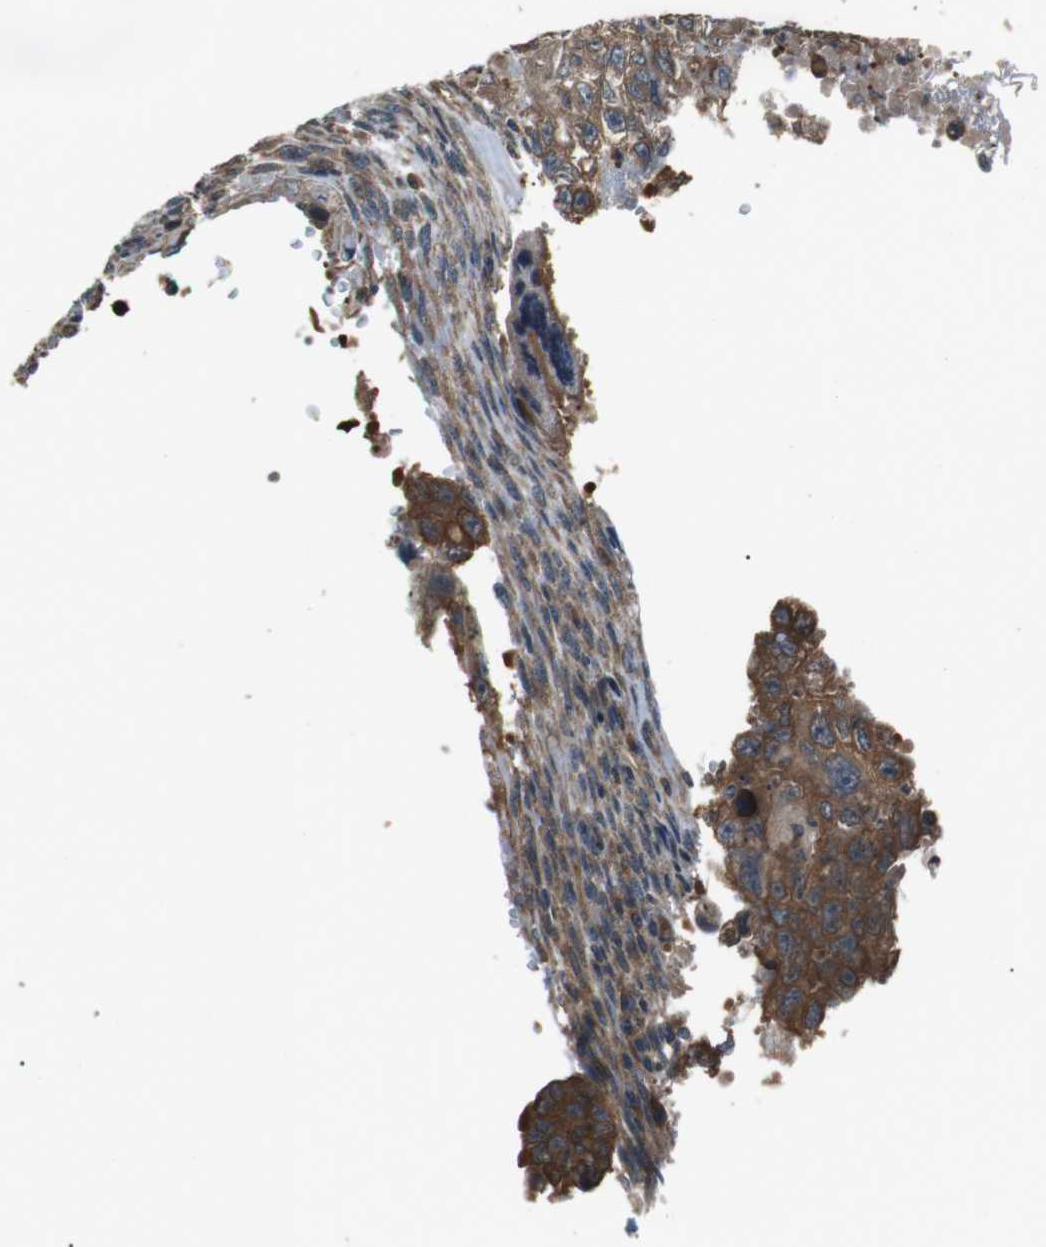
{"staining": {"intensity": "moderate", "quantity": ">75%", "location": "cytoplasmic/membranous"}, "tissue": "testis cancer", "cell_type": "Tumor cells", "image_type": "cancer", "snomed": [{"axis": "morphology", "description": "Carcinoma, Embryonal, NOS"}, {"axis": "topography", "description": "Testis"}], "caption": "The image displays immunohistochemical staining of testis cancer. There is moderate cytoplasmic/membranous staining is appreciated in approximately >75% of tumor cells.", "gene": "GPR161", "patient": {"sex": "male", "age": 28}}